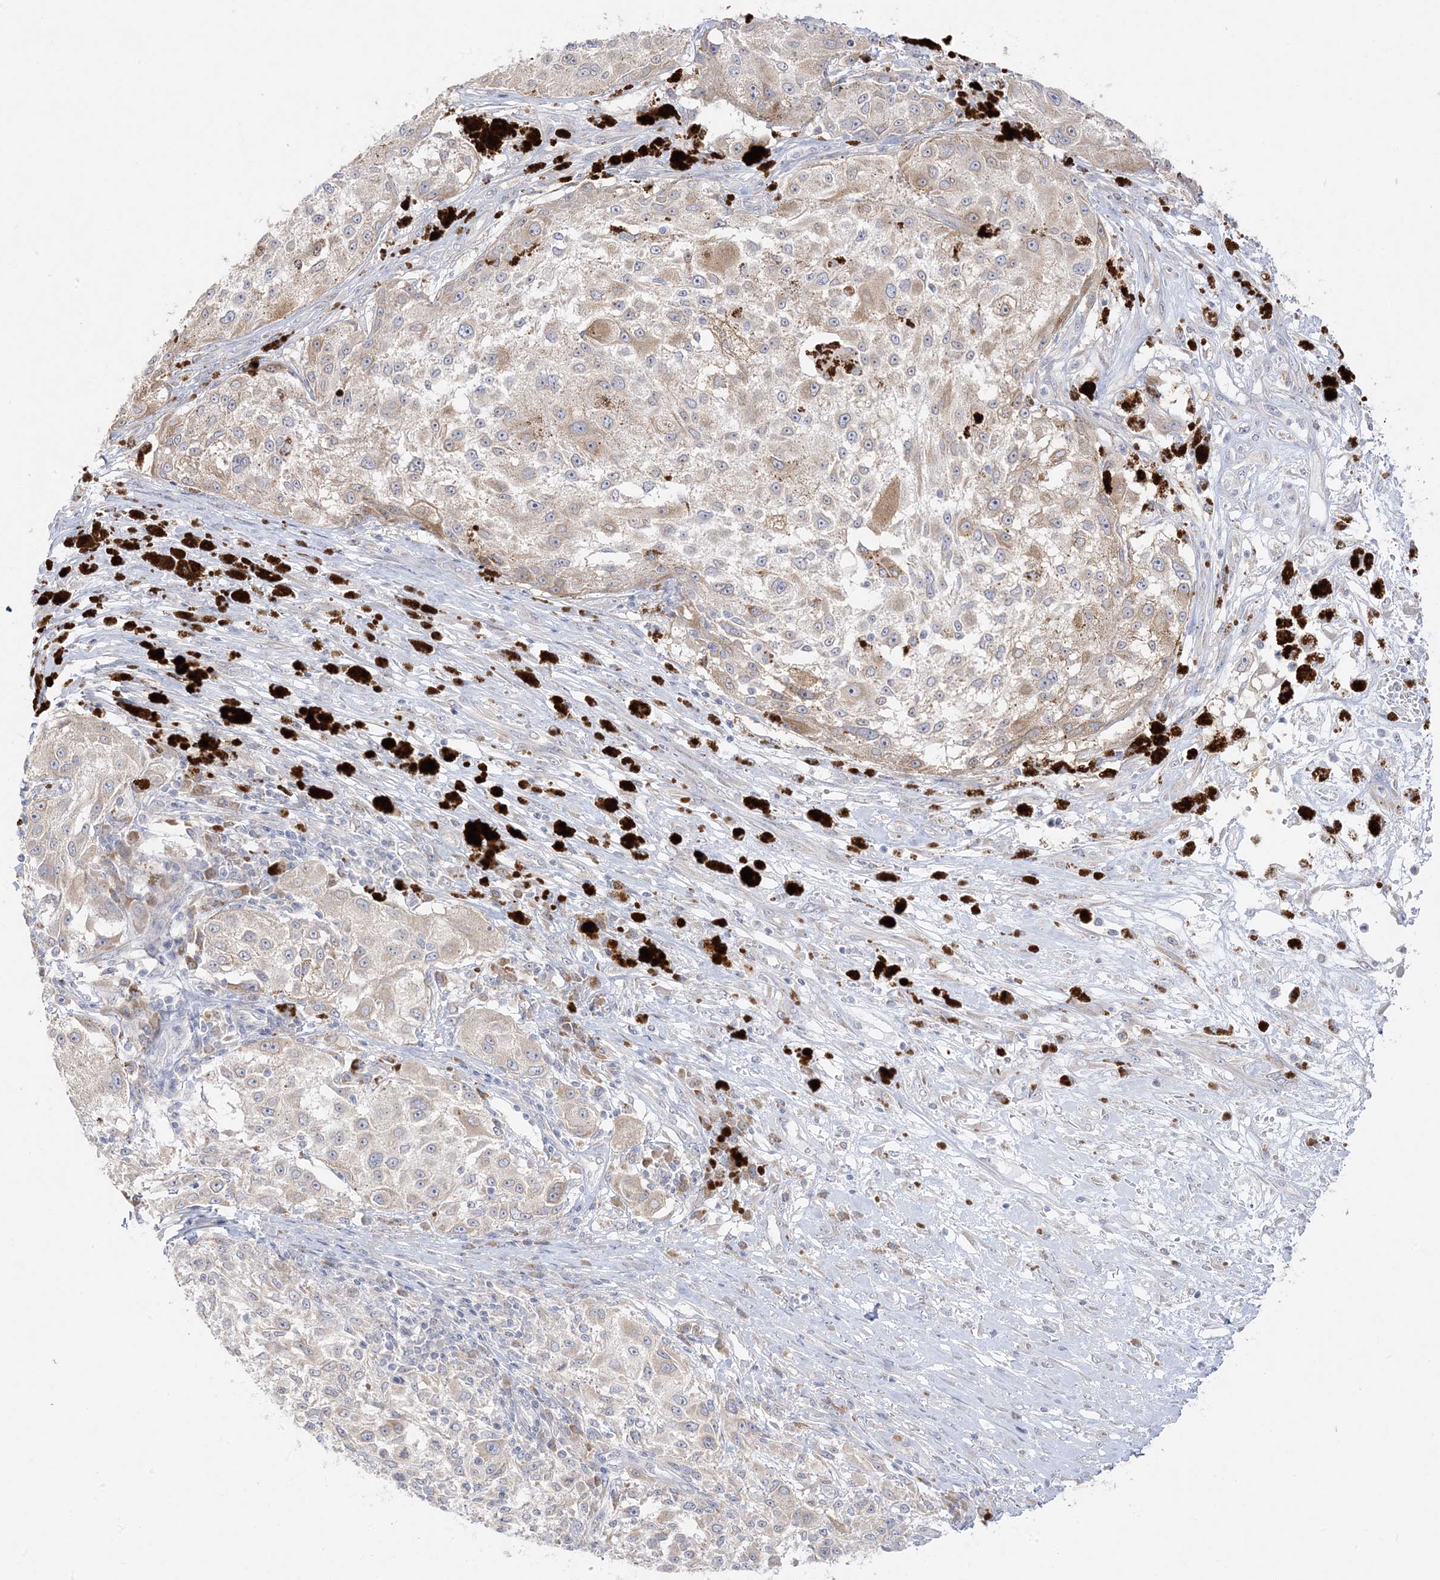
{"staining": {"intensity": "weak", "quantity": "<25%", "location": "cytoplasmic/membranous"}, "tissue": "melanoma", "cell_type": "Tumor cells", "image_type": "cancer", "snomed": [{"axis": "morphology", "description": "Necrosis, NOS"}, {"axis": "morphology", "description": "Malignant melanoma, NOS"}, {"axis": "topography", "description": "Skin"}], "caption": "Melanoma was stained to show a protein in brown. There is no significant staining in tumor cells.", "gene": "C2CD2", "patient": {"sex": "female", "age": 87}}